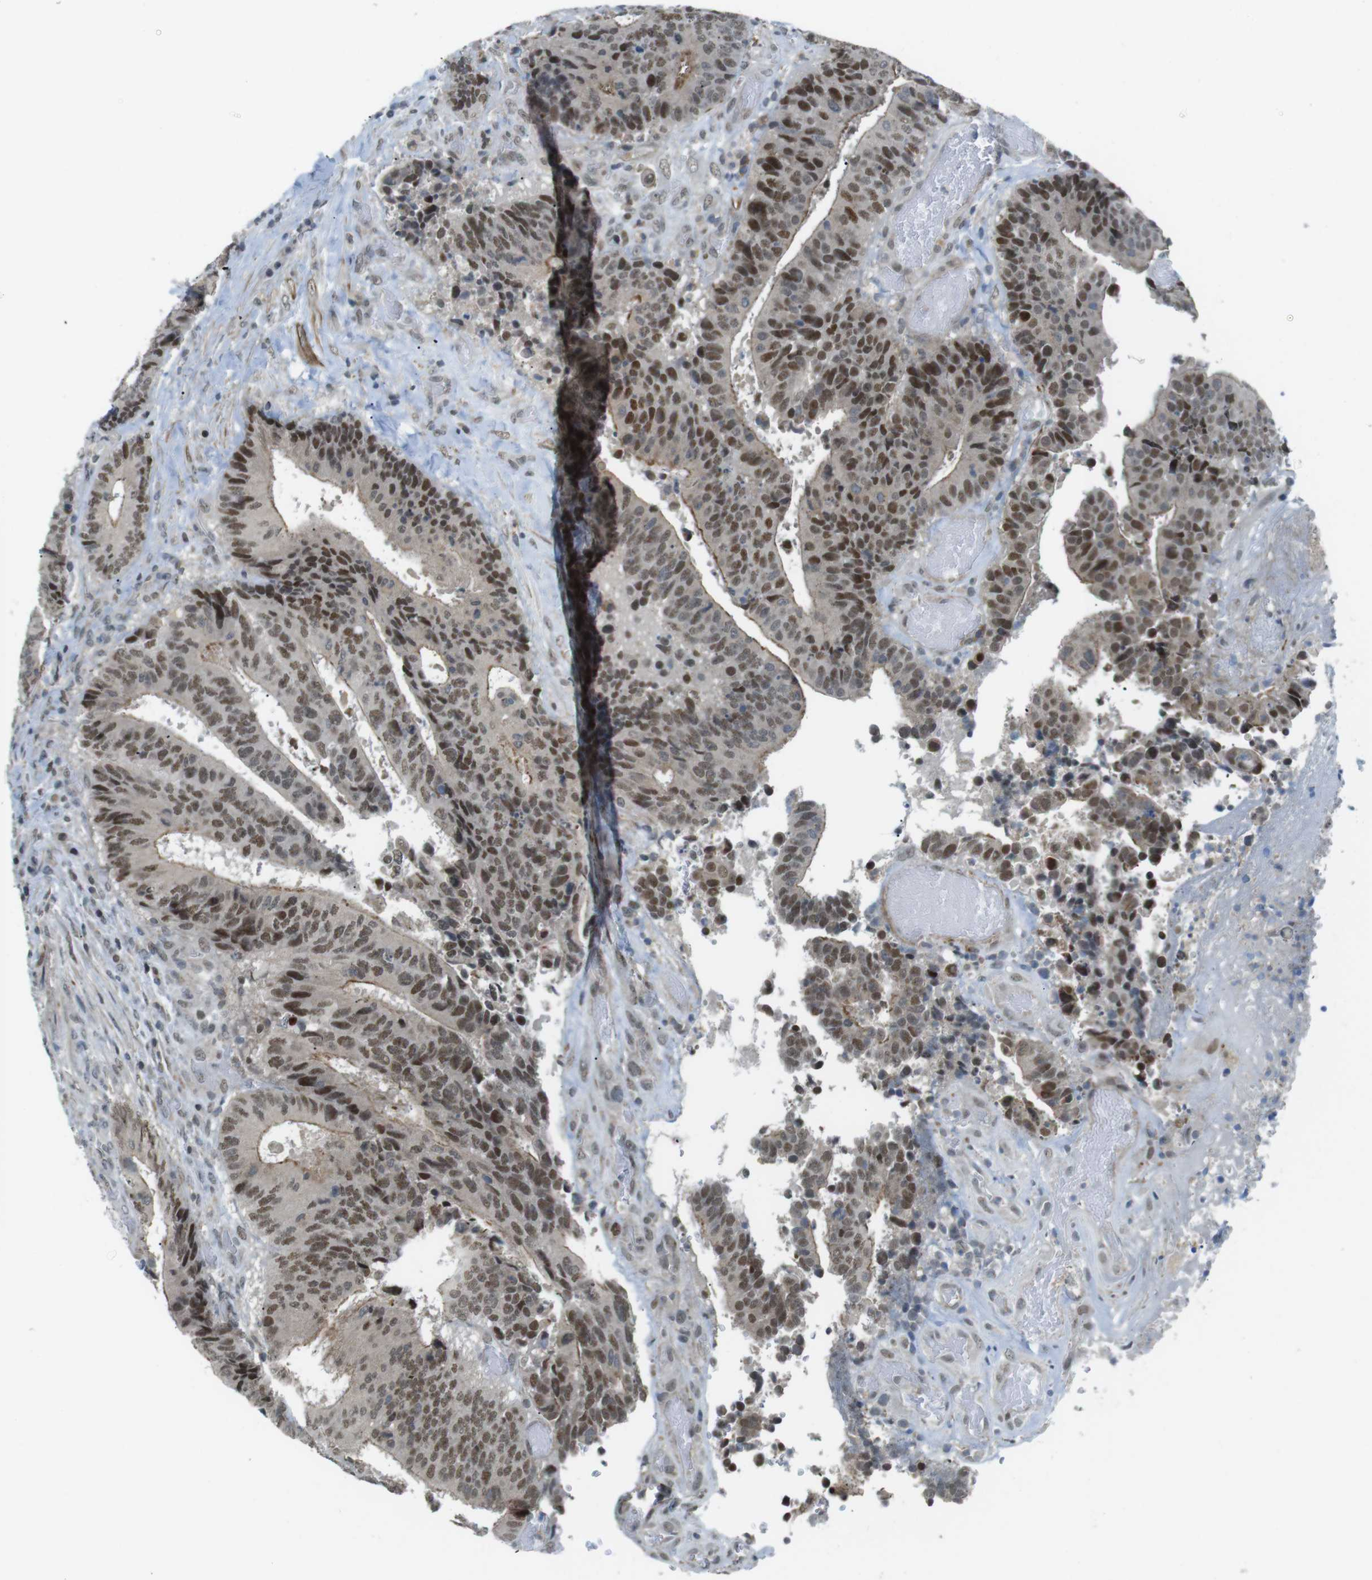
{"staining": {"intensity": "moderate", "quantity": ">75%", "location": "cytoplasmic/membranous,nuclear"}, "tissue": "colorectal cancer", "cell_type": "Tumor cells", "image_type": "cancer", "snomed": [{"axis": "morphology", "description": "Adenocarcinoma, NOS"}, {"axis": "topography", "description": "Rectum"}], "caption": "Tumor cells reveal medium levels of moderate cytoplasmic/membranous and nuclear staining in approximately >75% of cells in adenocarcinoma (colorectal).", "gene": "USP7", "patient": {"sex": "male", "age": 72}}